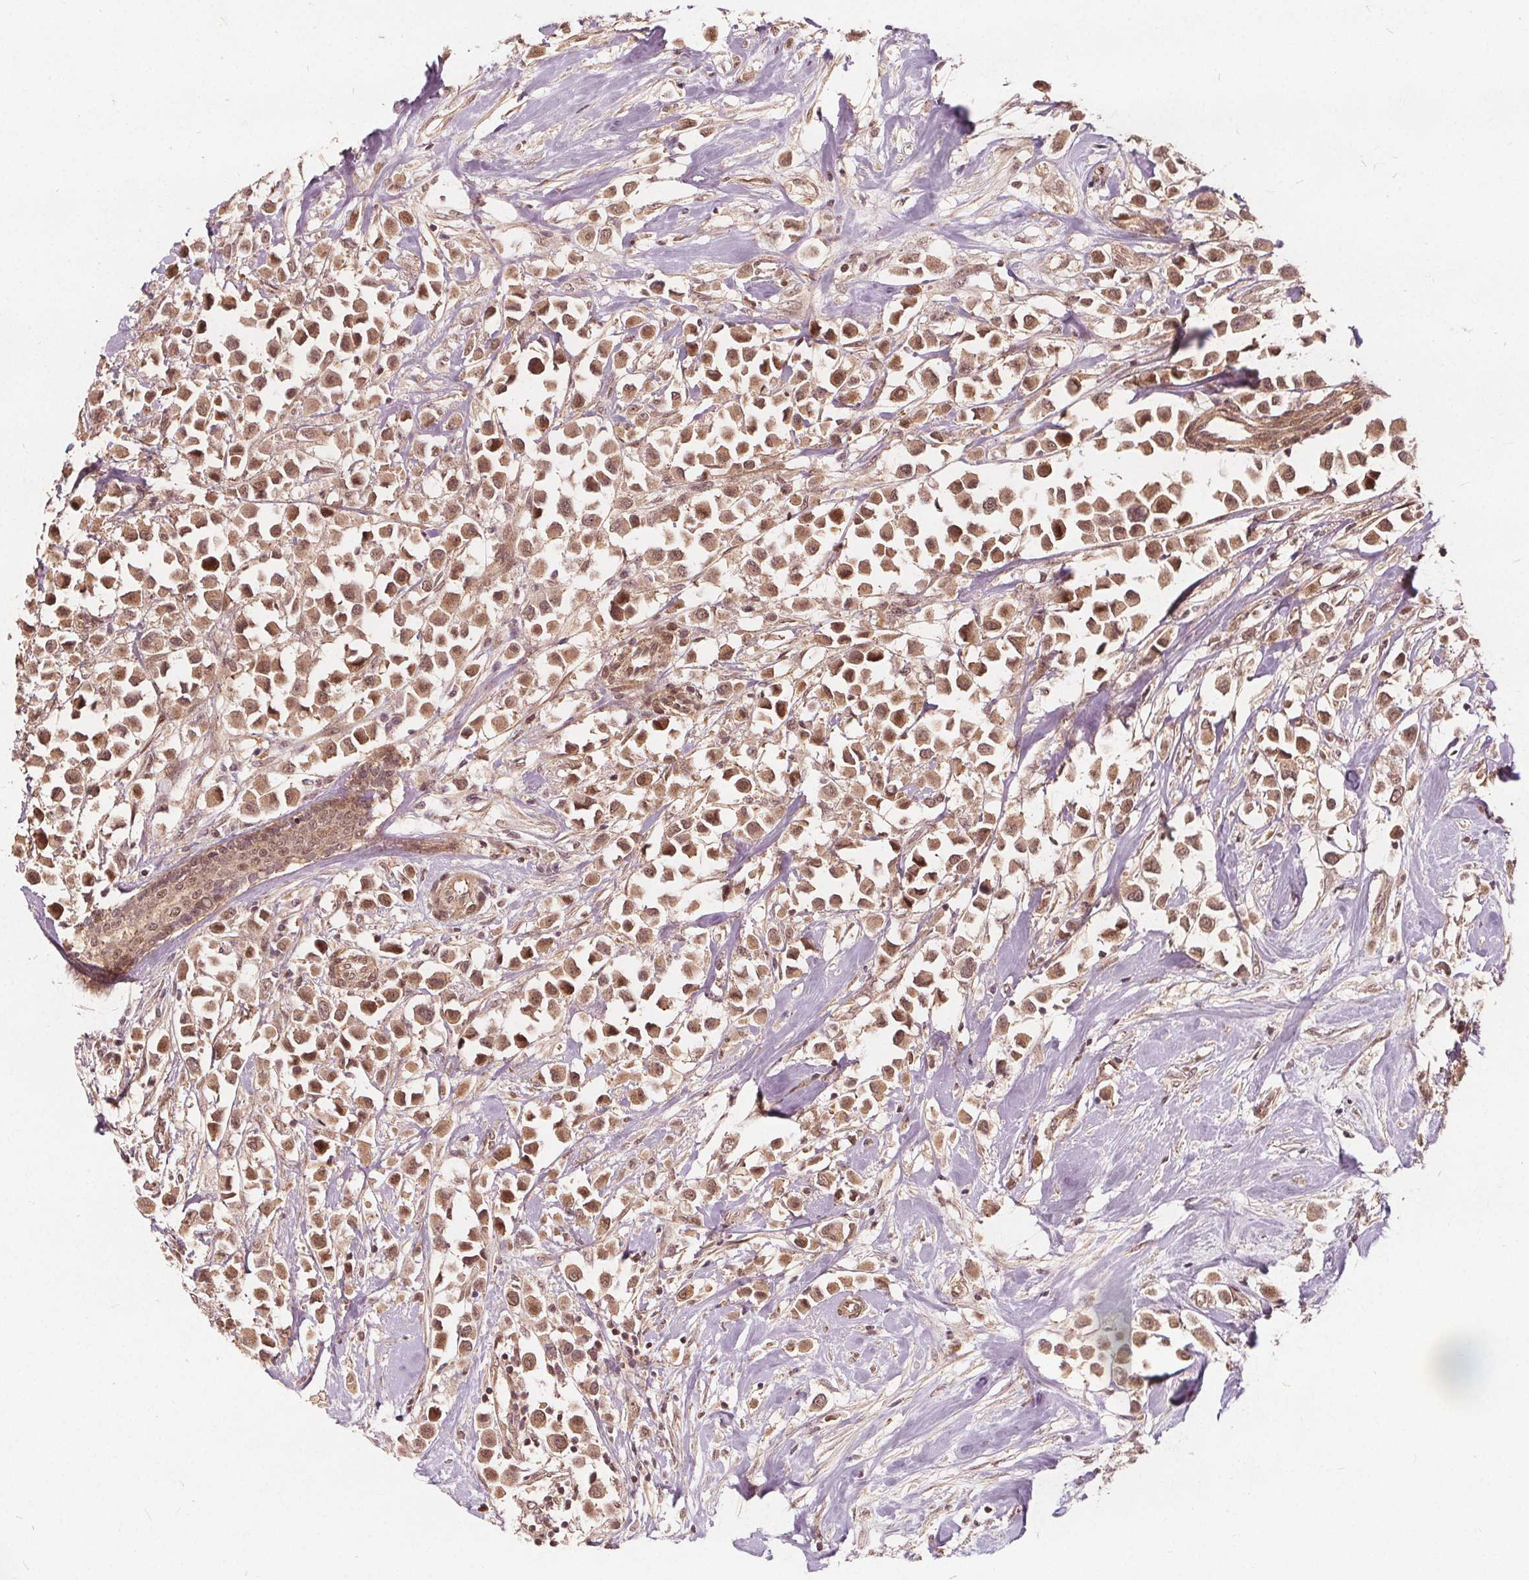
{"staining": {"intensity": "moderate", "quantity": ">75%", "location": "cytoplasmic/membranous"}, "tissue": "breast cancer", "cell_type": "Tumor cells", "image_type": "cancer", "snomed": [{"axis": "morphology", "description": "Duct carcinoma"}, {"axis": "topography", "description": "Breast"}], "caption": "Immunohistochemistry (IHC) (DAB) staining of human breast infiltrating ductal carcinoma shows moderate cytoplasmic/membranous protein expression in about >75% of tumor cells. (Brightfield microscopy of DAB IHC at high magnification).", "gene": "PPP1CB", "patient": {"sex": "female", "age": 61}}